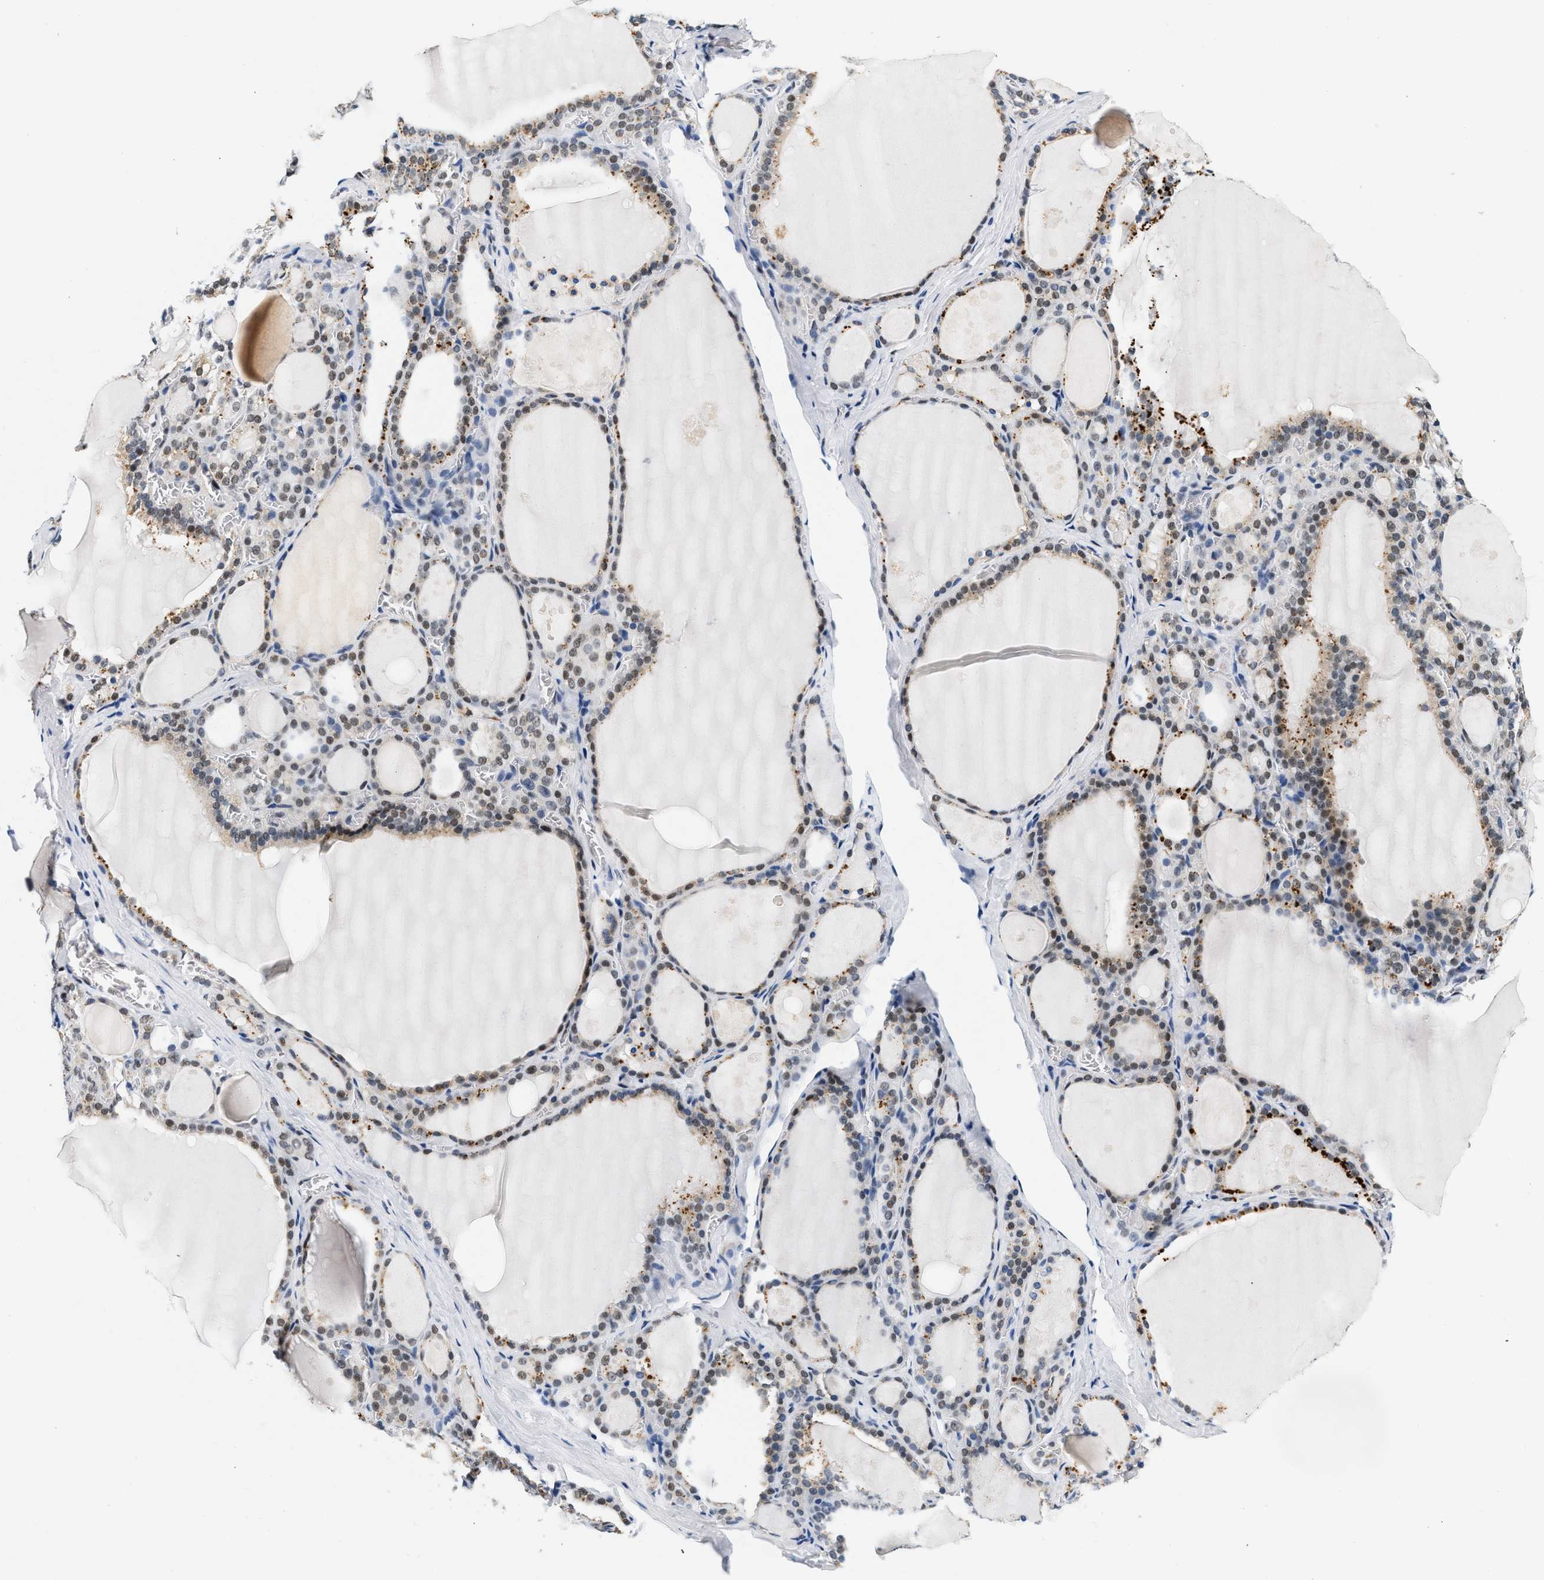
{"staining": {"intensity": "moderate", "quantity": "25%-75%", "location": "cytoplasmic/membranous,nuclear"}, "tissue": "thyroid gland", "cell_type": "Glandular cells", "image_type": "normal", "snomed": [{"axis": "morphology", "description": "Normal tissue, NOS"}, {"axis": "topography", "description": "Thyroid gland"}], "caption": "Immunohistochemical staining of normal thyroid gland displays moderate cytoplasmic/membranous,nuclear protein positivity in approximately 25%-75% of glandular cells. (DAB (3,3'-diaminobenzidine) = brown stain, brightfield microscopy at high magnification).", "gene": "ATF2", "patient": {"sex": "male", "age": 56}}